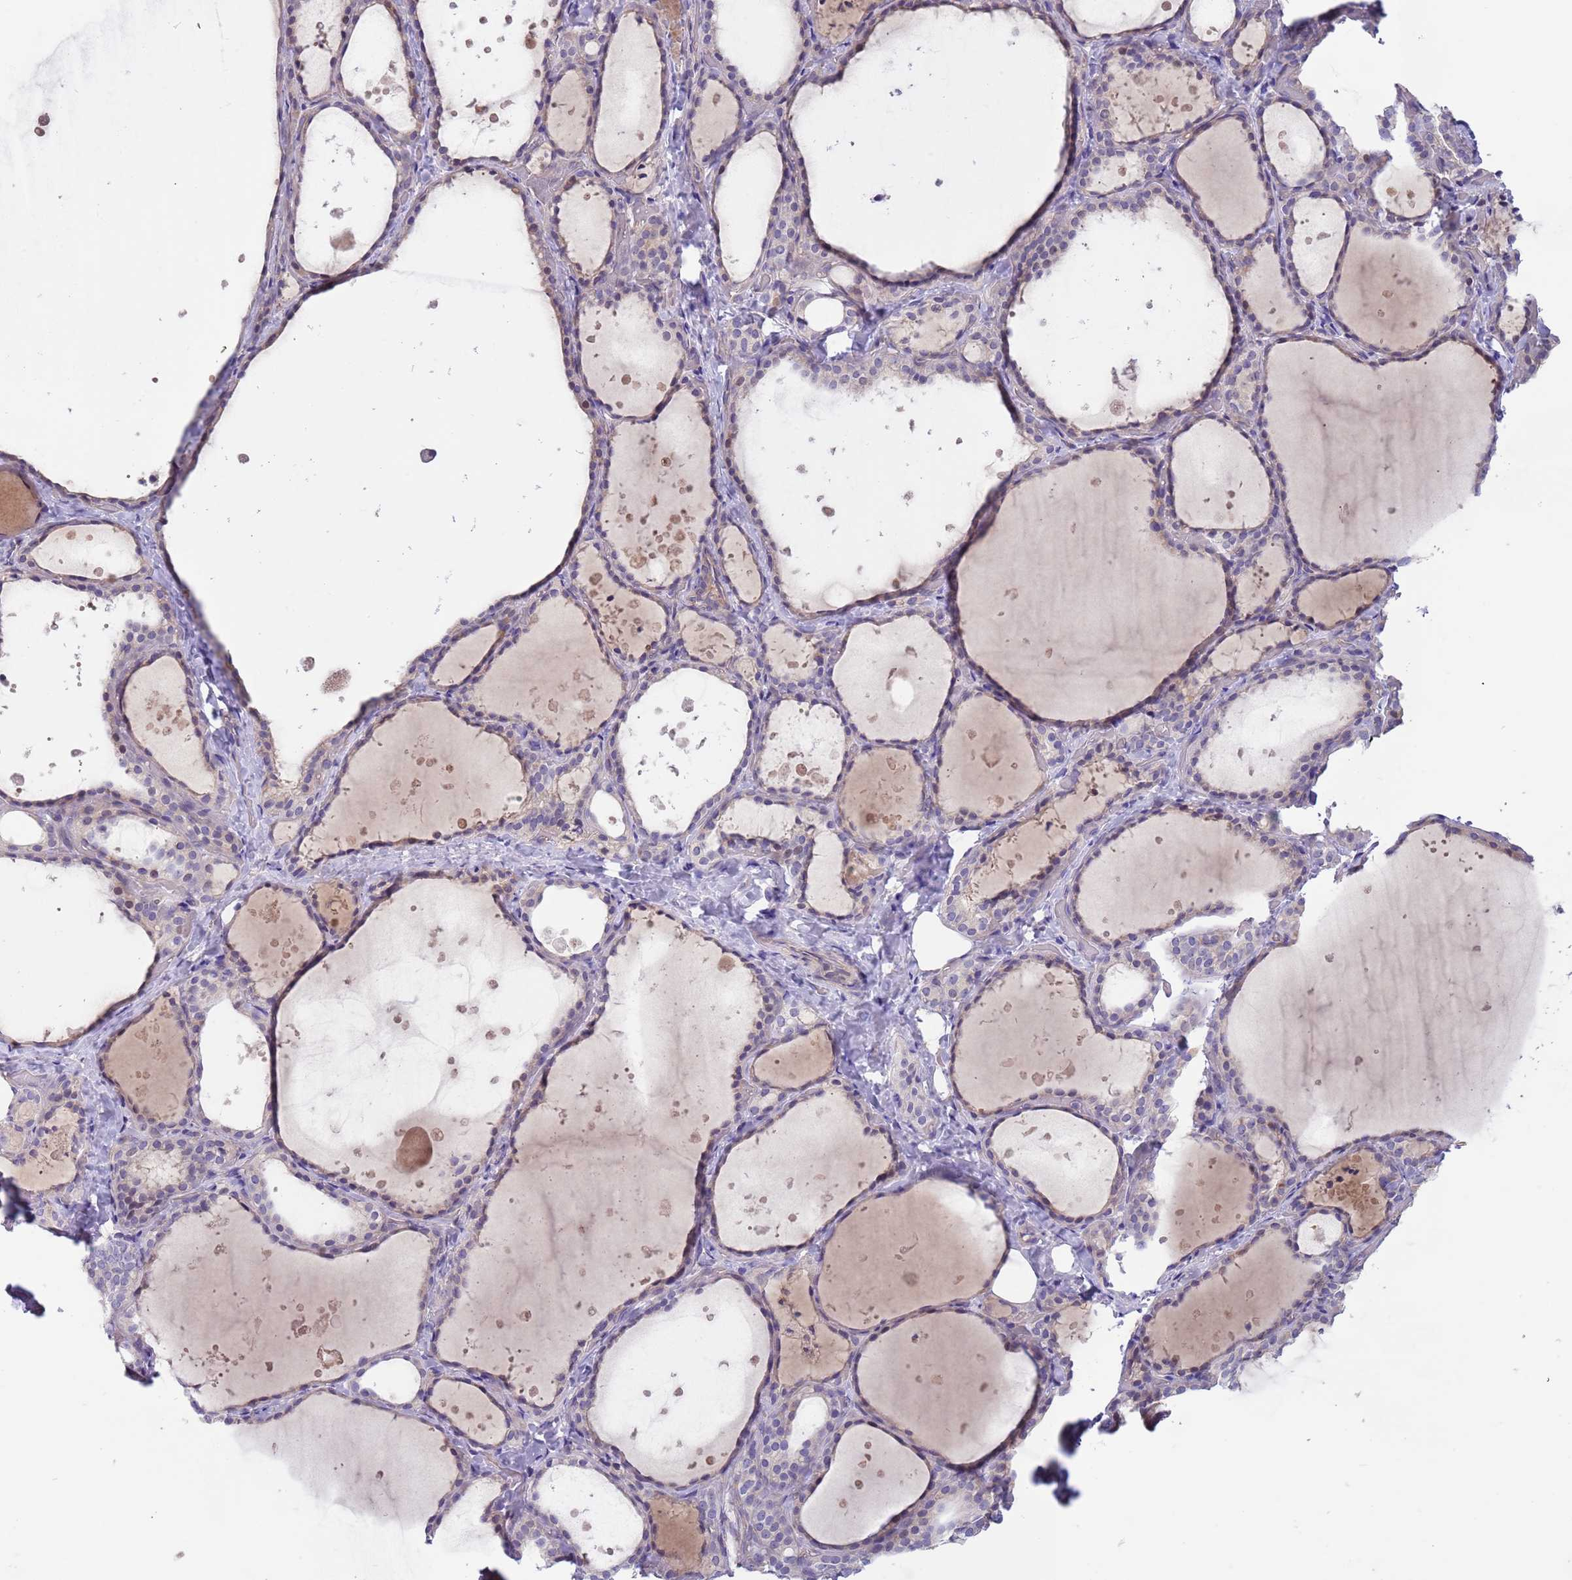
{"staining": {"intensity": "negative", "quantity": "none", "location": "none"}, "tissue": "thyroid gland", "cell_type": "Glandular cells", "image_type": "normal", "snomed": [{"axis": "morphology", "description": "Normal tissue, NOS"}, {"axis": "topography", "description": "Thyroid gland"}], "caption": "Immunohistochemistry (IHC) photomicrograph of normal human thyroid gland stained for a protein (brown), which exhibits no staining in glandular cells.", "gene": "CABYR", "patient": {"sex": "female", "age": 44}}